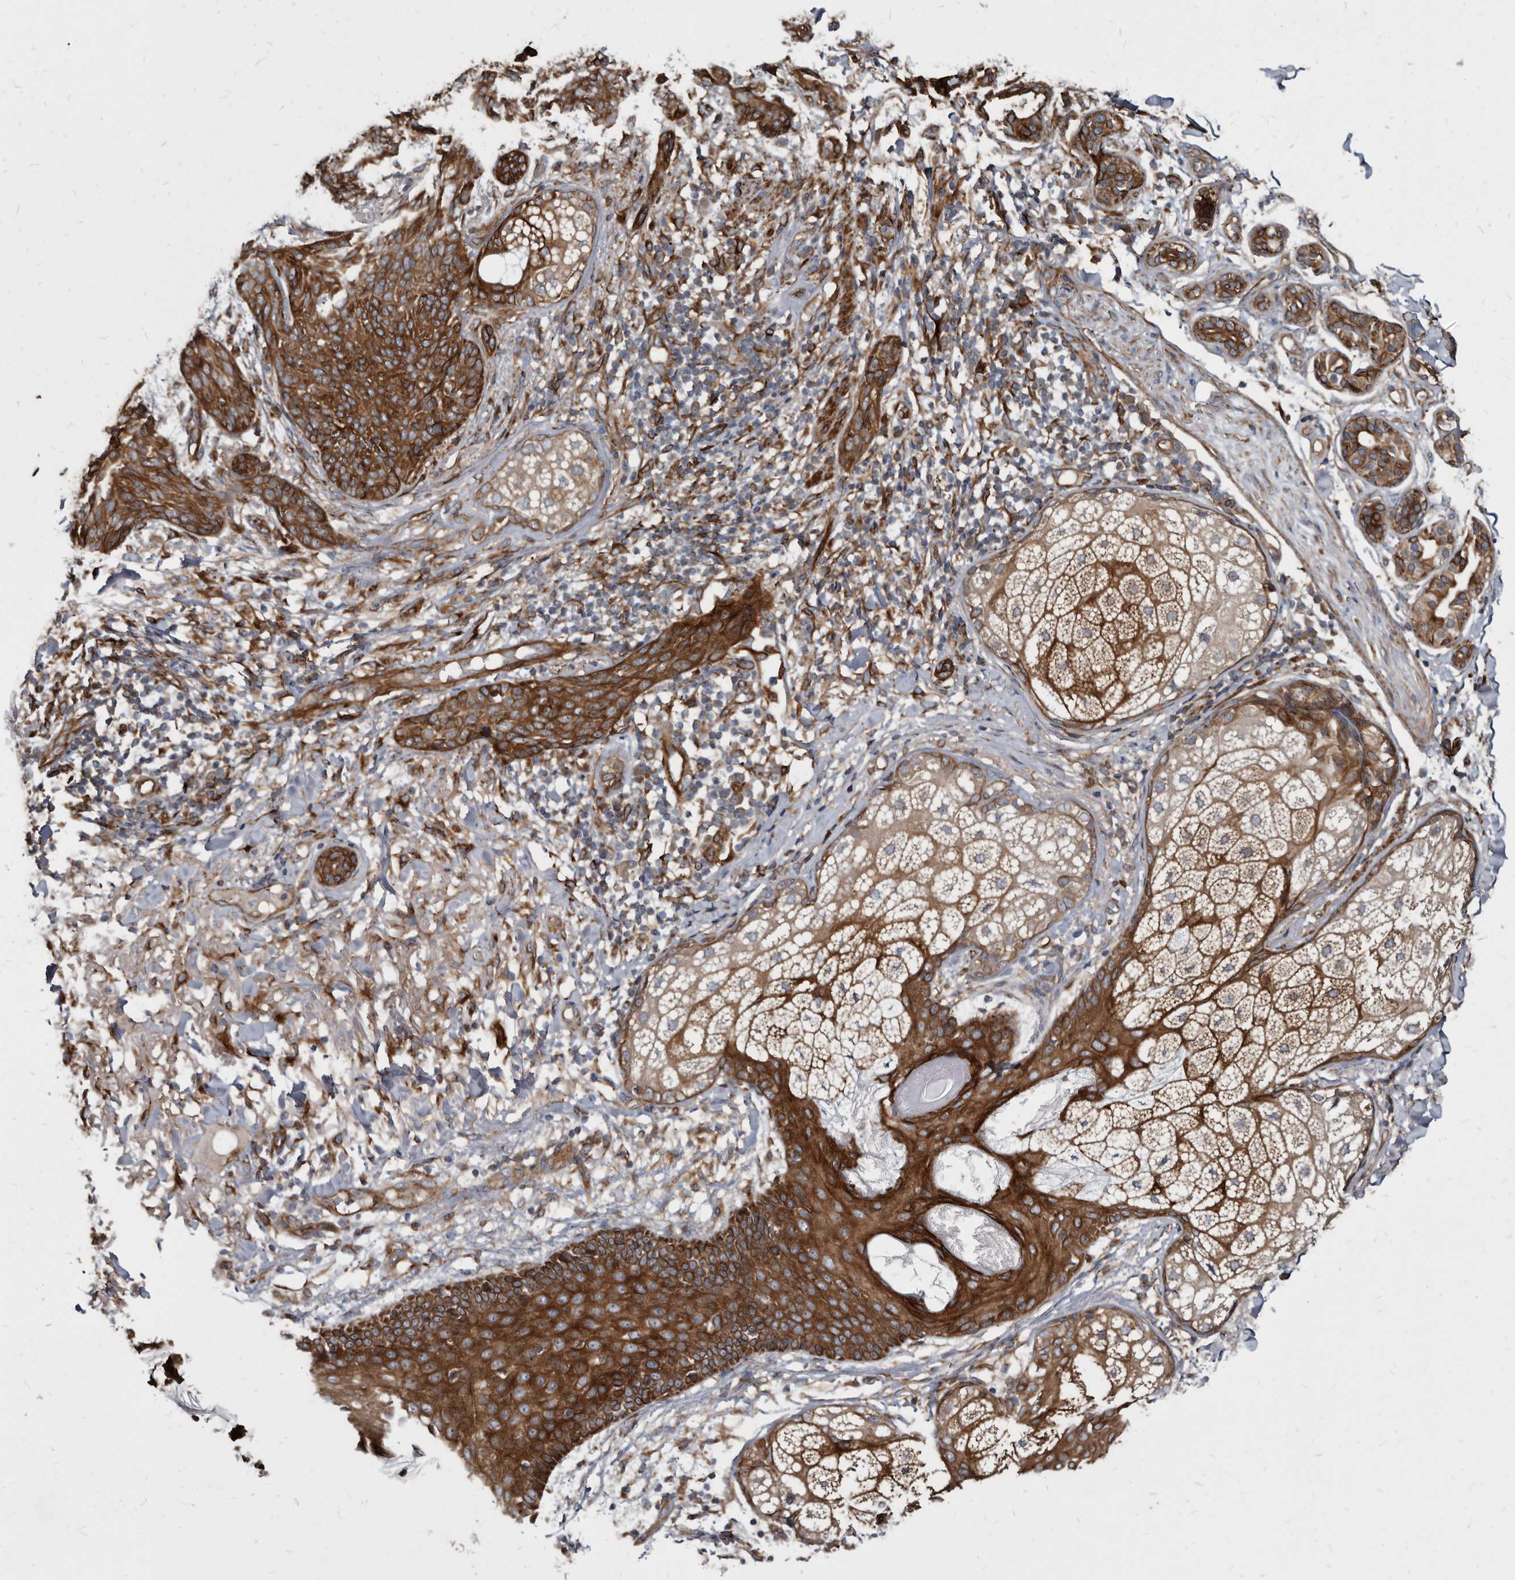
{"staining": {"intensity": "strong", "quantity": ">75%", "location": "cytoplasmic/membranous"}, "tissue": "skin cancer", "cell_type": "Tumor cells", "image_type": "cancer", "snomed": [{"axis": "morphology", "description": "Basal cell carcinoma"}, {"axis": "topography", "description": "Skin"}], "caption": "The image demonstrates immunohistochemical staining of skin cancer. There is strong cytoplasmic/membranous expression is appreciated in about >75% of tumor cells. The protein of interest is stained brown, and the nuclei are stained in blue (DAB IHC with brightfield microscopy, high magnification).", "gene": "KCTD20", "patient": {"sex": "male", "age": 85}}